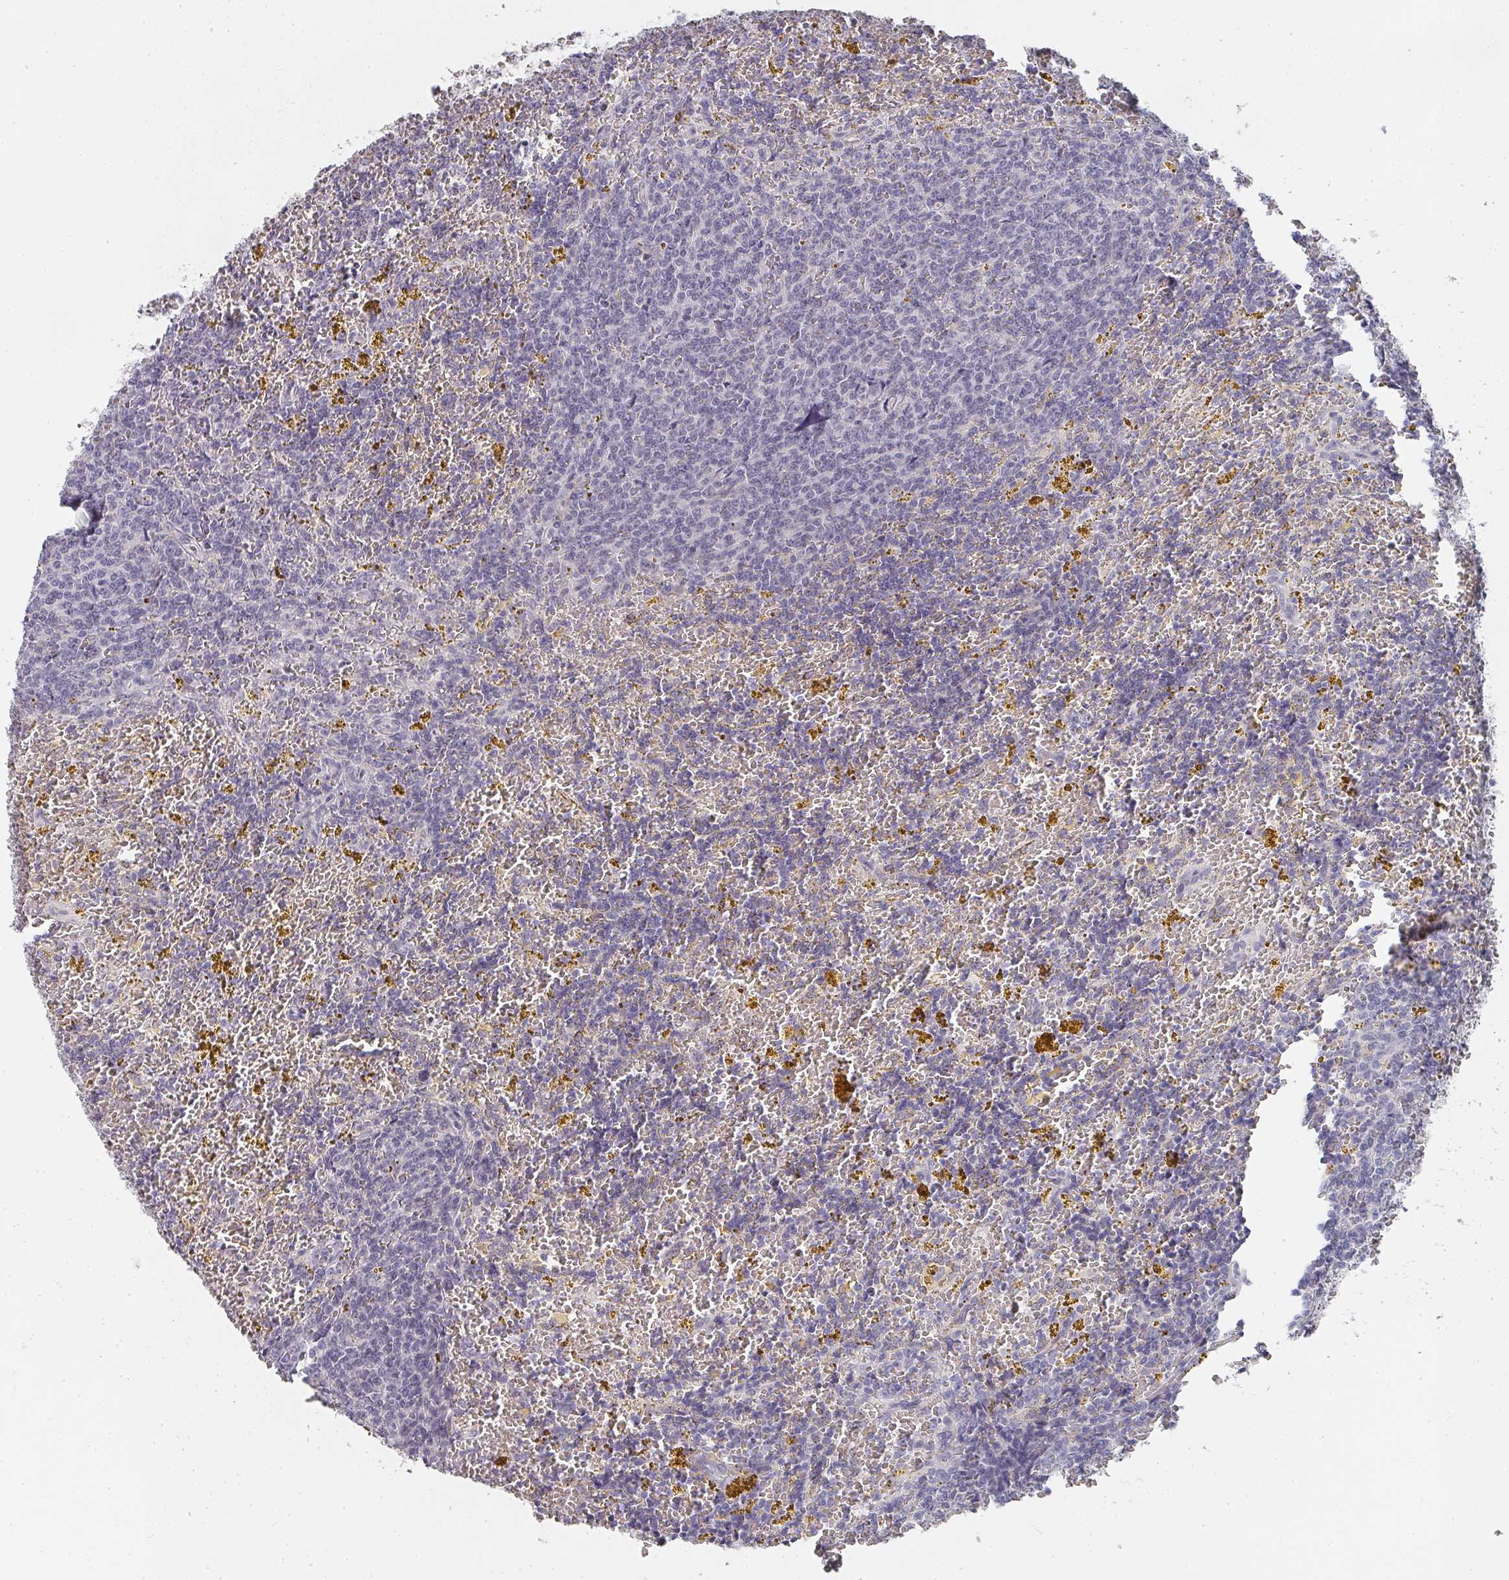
{"staining": {"intensity": "negative", "quantity": "none", "location": "none"}, "tissue": "lymphoma", "cell_type": "Tumor cells", "image_type": "cancer", "snomed": [{"axis": "morphology", "description": "Malignant lymphoma, non-Hodgkin's type, Low grade"}, {"axis": "topography", "description": "Spleen"}, {"axis": "topography", "description": "Lymph node"}], "caption": "Immunohistochemical staining of lymphoma reveals no significant staining in tumor cells.", "gene": "SHISA2", "patient": {"sex": "female", "age": 66}}